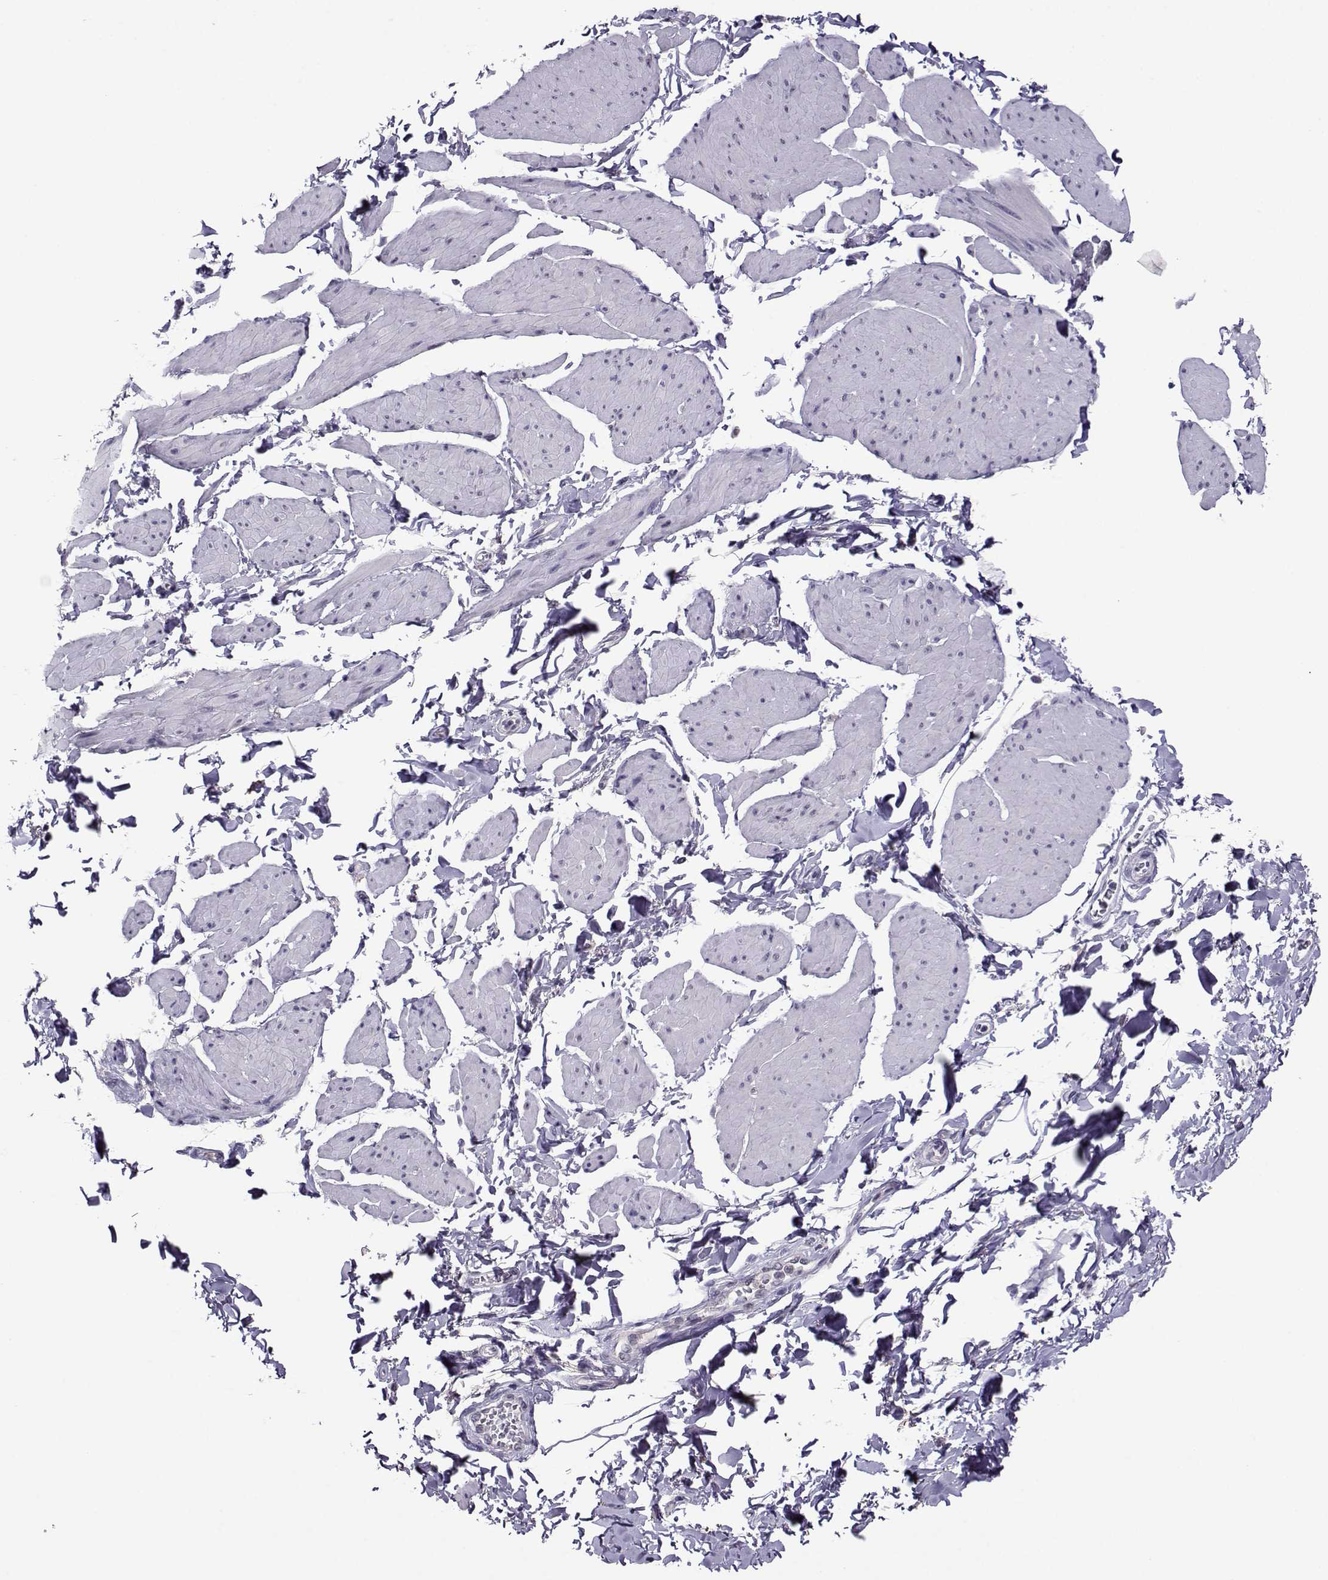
{"staining": {"intensity": "negative", "quantity": "none", "location": "none"}, "tissue": "smooth muscle", "cell_type": "Smooth muscle cells", "image_type": "normal", "snomed": [{"axis": "morphology", "description": "Normal tissue, NOS"}, {"axis": "topography", "description": "Adipose tissue"}, {"axis": "topography", "description": "Smooth muscle"}, {"axis": "topography", "description": "Peripheral nerve tissue"}], "caption": "DAB immunohistochemical staining of unremarkable smooth muscle shows no significant expression in smooth muscle cells. Nuclei are stained in blue.", "gene": "DDX20", "patient": {"sex": "male", "age": 83}}